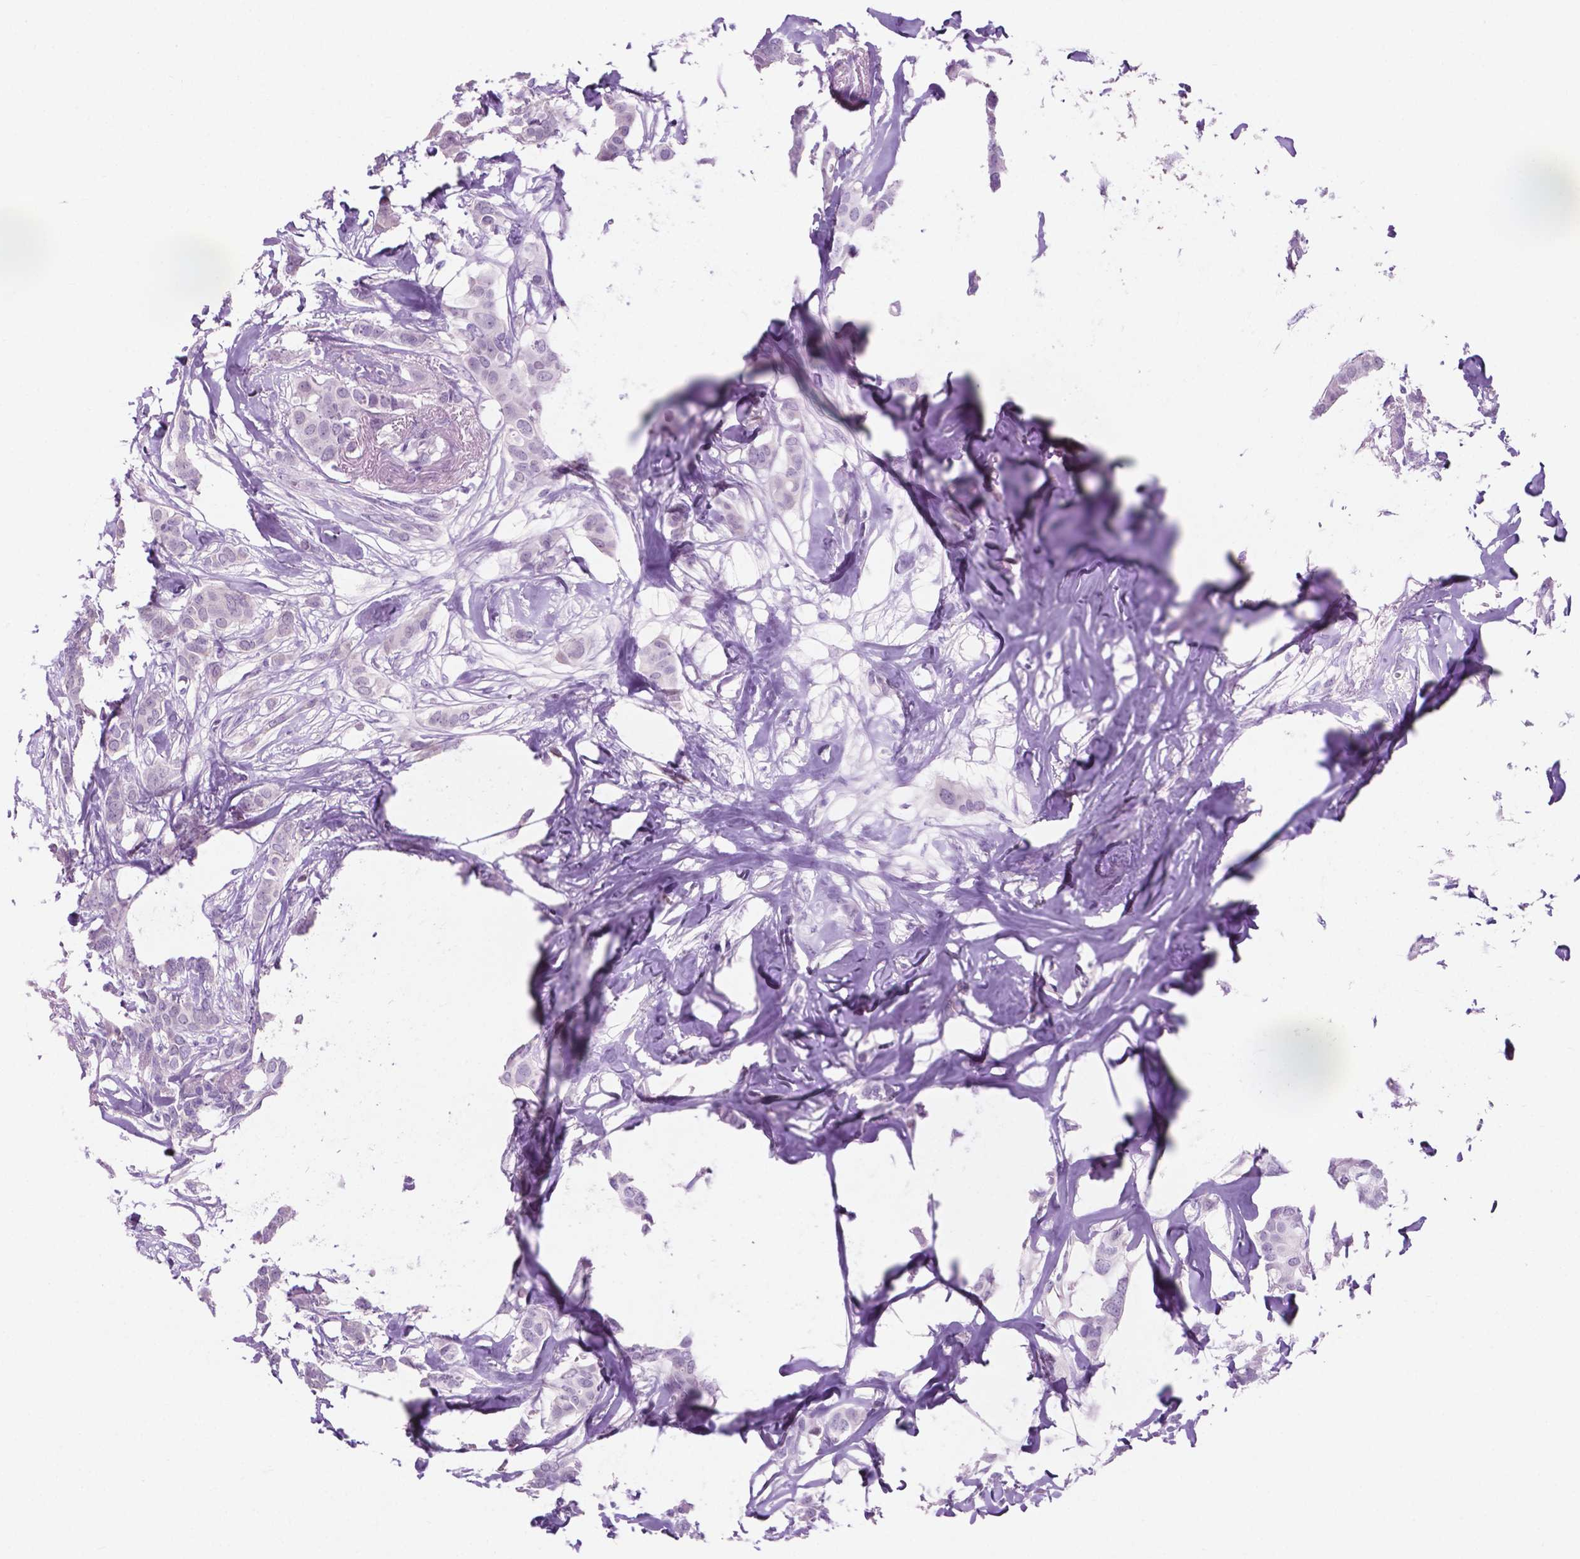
{"staining": {"intensity": "negative", "quantity": "none", "location": "none"}, "tissue": "breast cancer", "cell_type": "Tumor cells", "image_type": "cancer", "snomed": [{"axis": "morphology", "description": "Duct carcinoma"}, {"axis": "topography", "description": "Breast"}], "caption": "DAB (3,3'-diaminobenzidine) immunohistochemical staining of breast cancer exhibits no significant expression in tumor cells.", "gene": "ACY3", "patient": {"sex": "female", "age": 62}}